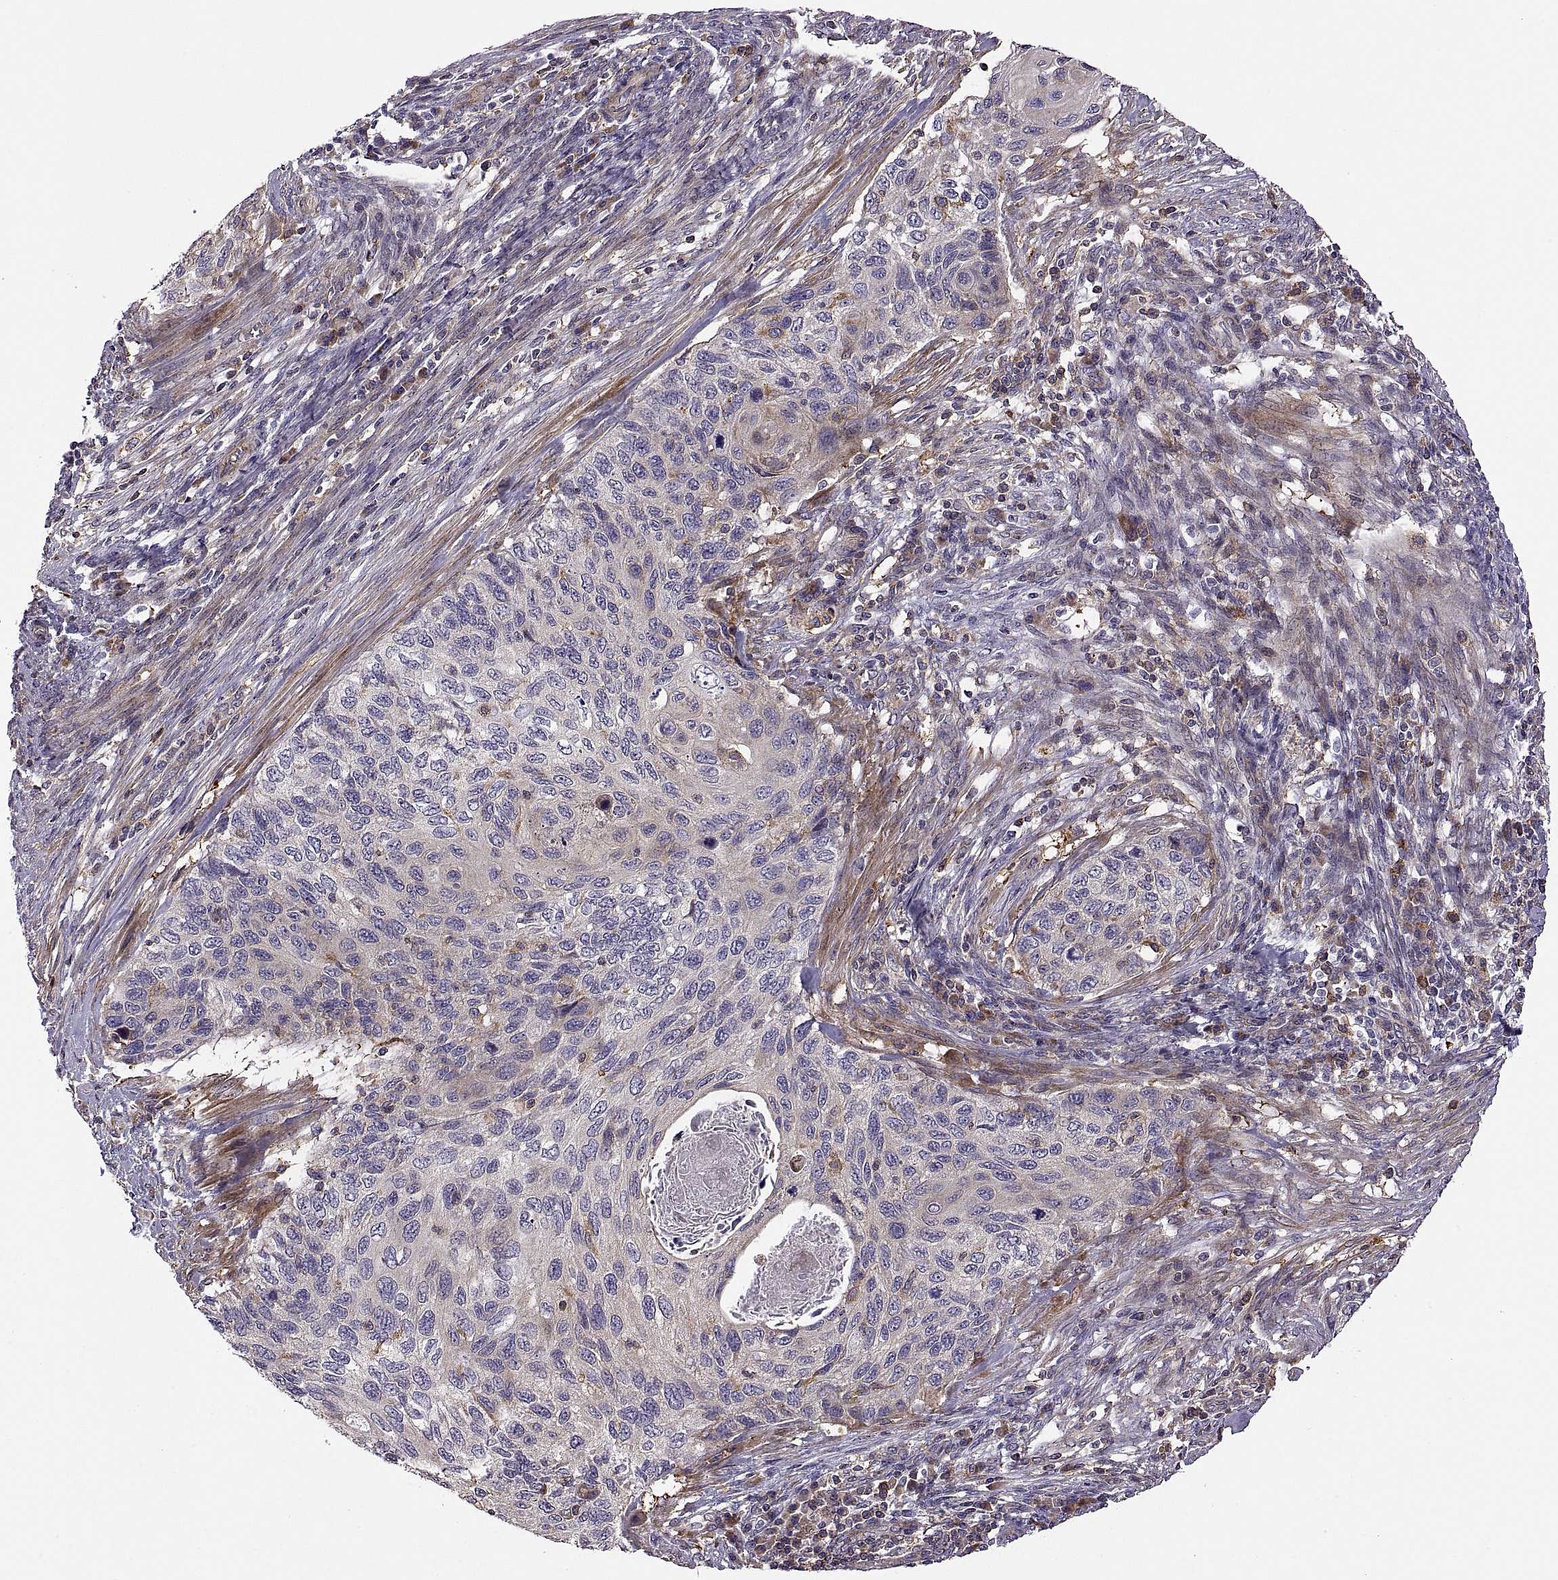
{"staining": {"intensity": "weak", "quantity": "<25%", "location": "cytoplasmic/membranous"}, "tissue": "cervical cancer", "cell_type": "Tumor cells", "image_type": "cancer", "snomed": [{"axis": "morphology", "description": "Squamous cell carcinoma, NOS"}, {"axis": "topography", "description": "Cervix"}], "caption": "Immunohistochemical staining of human cervical cancer (squamous cell carcinoma) exhibits no significant expression in tumor cells.", "gene": "SPATA32", "patient": {"sex": "female", "age": 70}}